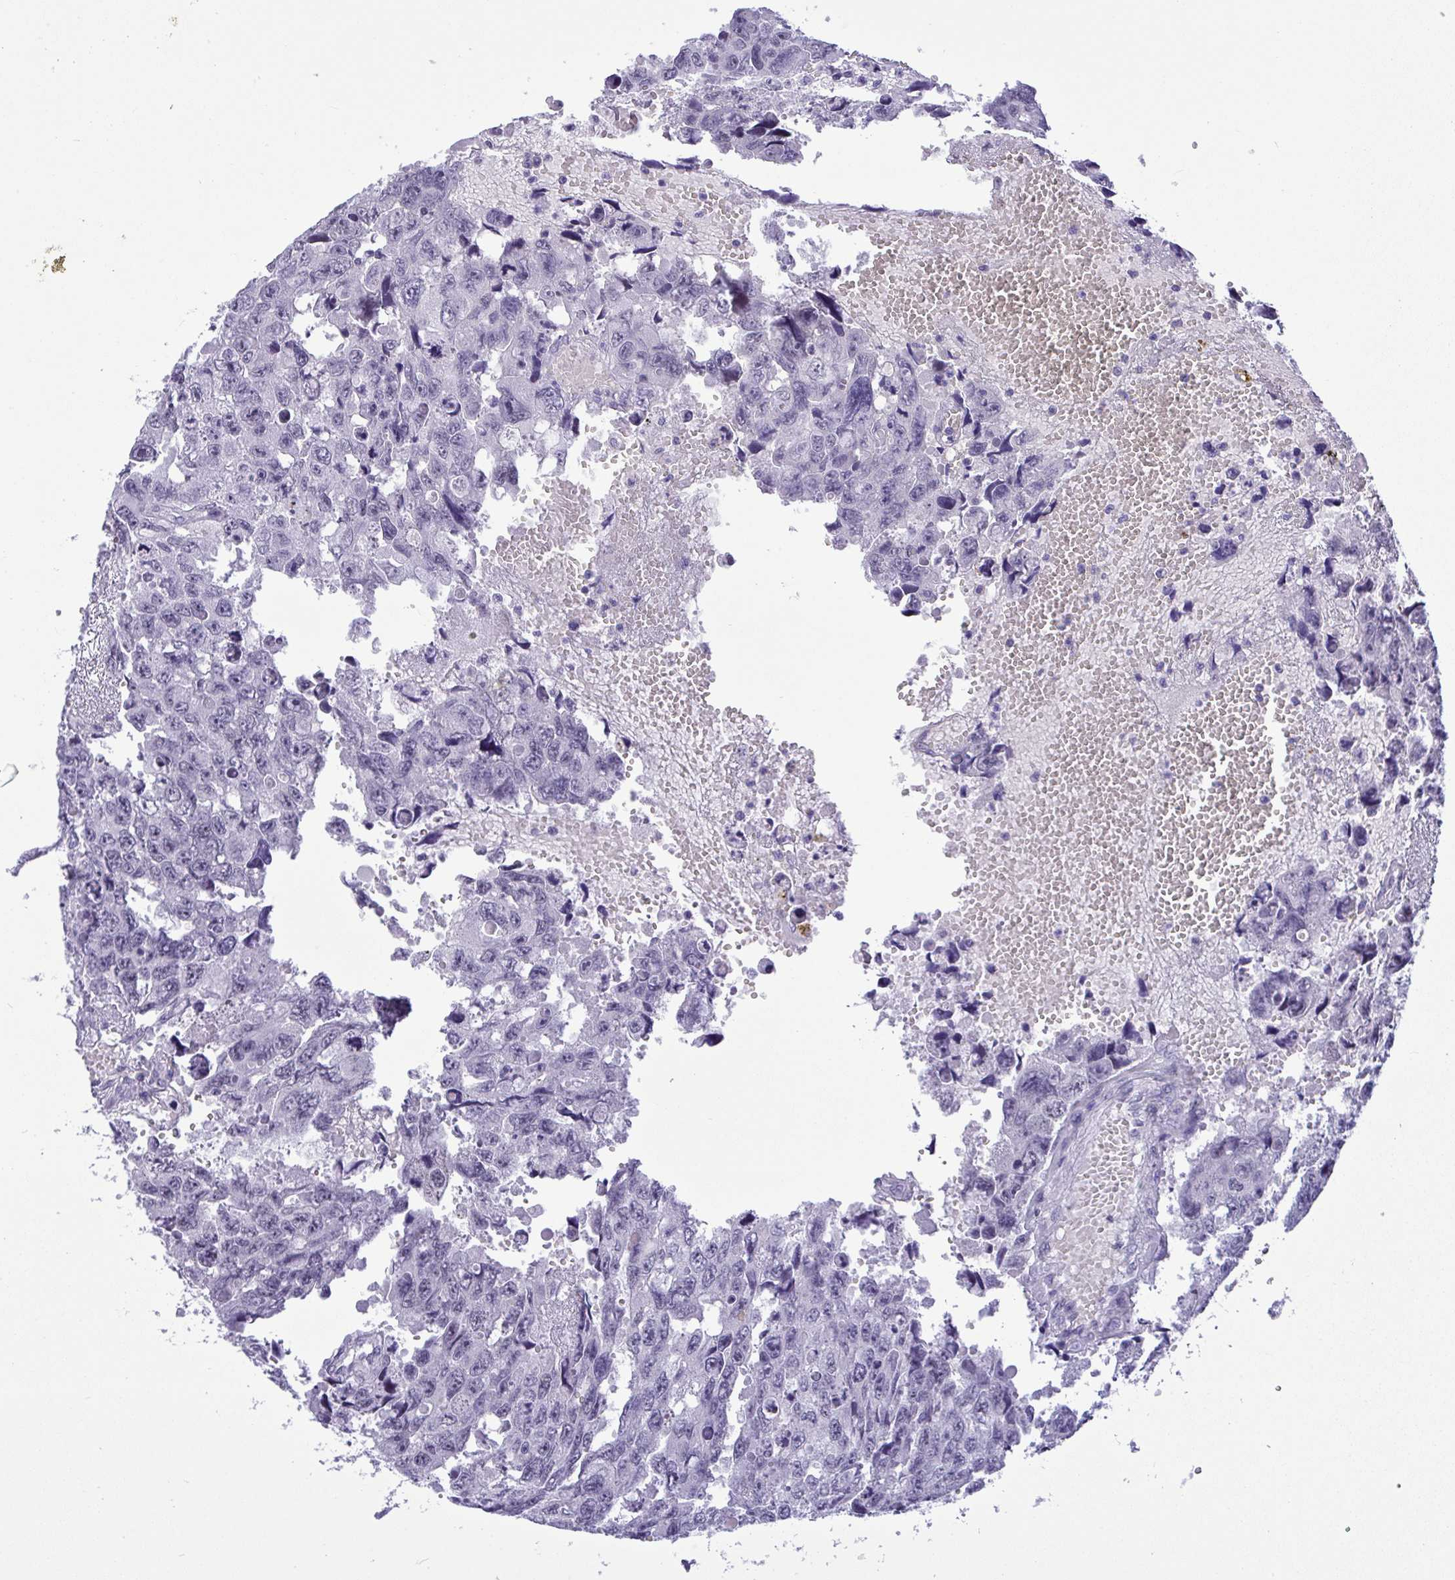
{"staining": {"intensity": "negative", "quantity": "none", "location": "none"}, "tissue": "testis cancer", "cell_type": "Tumor cells", "image_type": "cancer", "snomed": [{"axis": "morphology", "description": "Seminoma, NOS"}, {"axis": "topography", "description": "Testis"}], "caption": "IHC micrograph of testis cancer (seminoma) stained for a protein (brown), which exhibits no positivity in tumor cells.", "gene": "YBX2", "patient": {"sex": "male", "age": 26}}